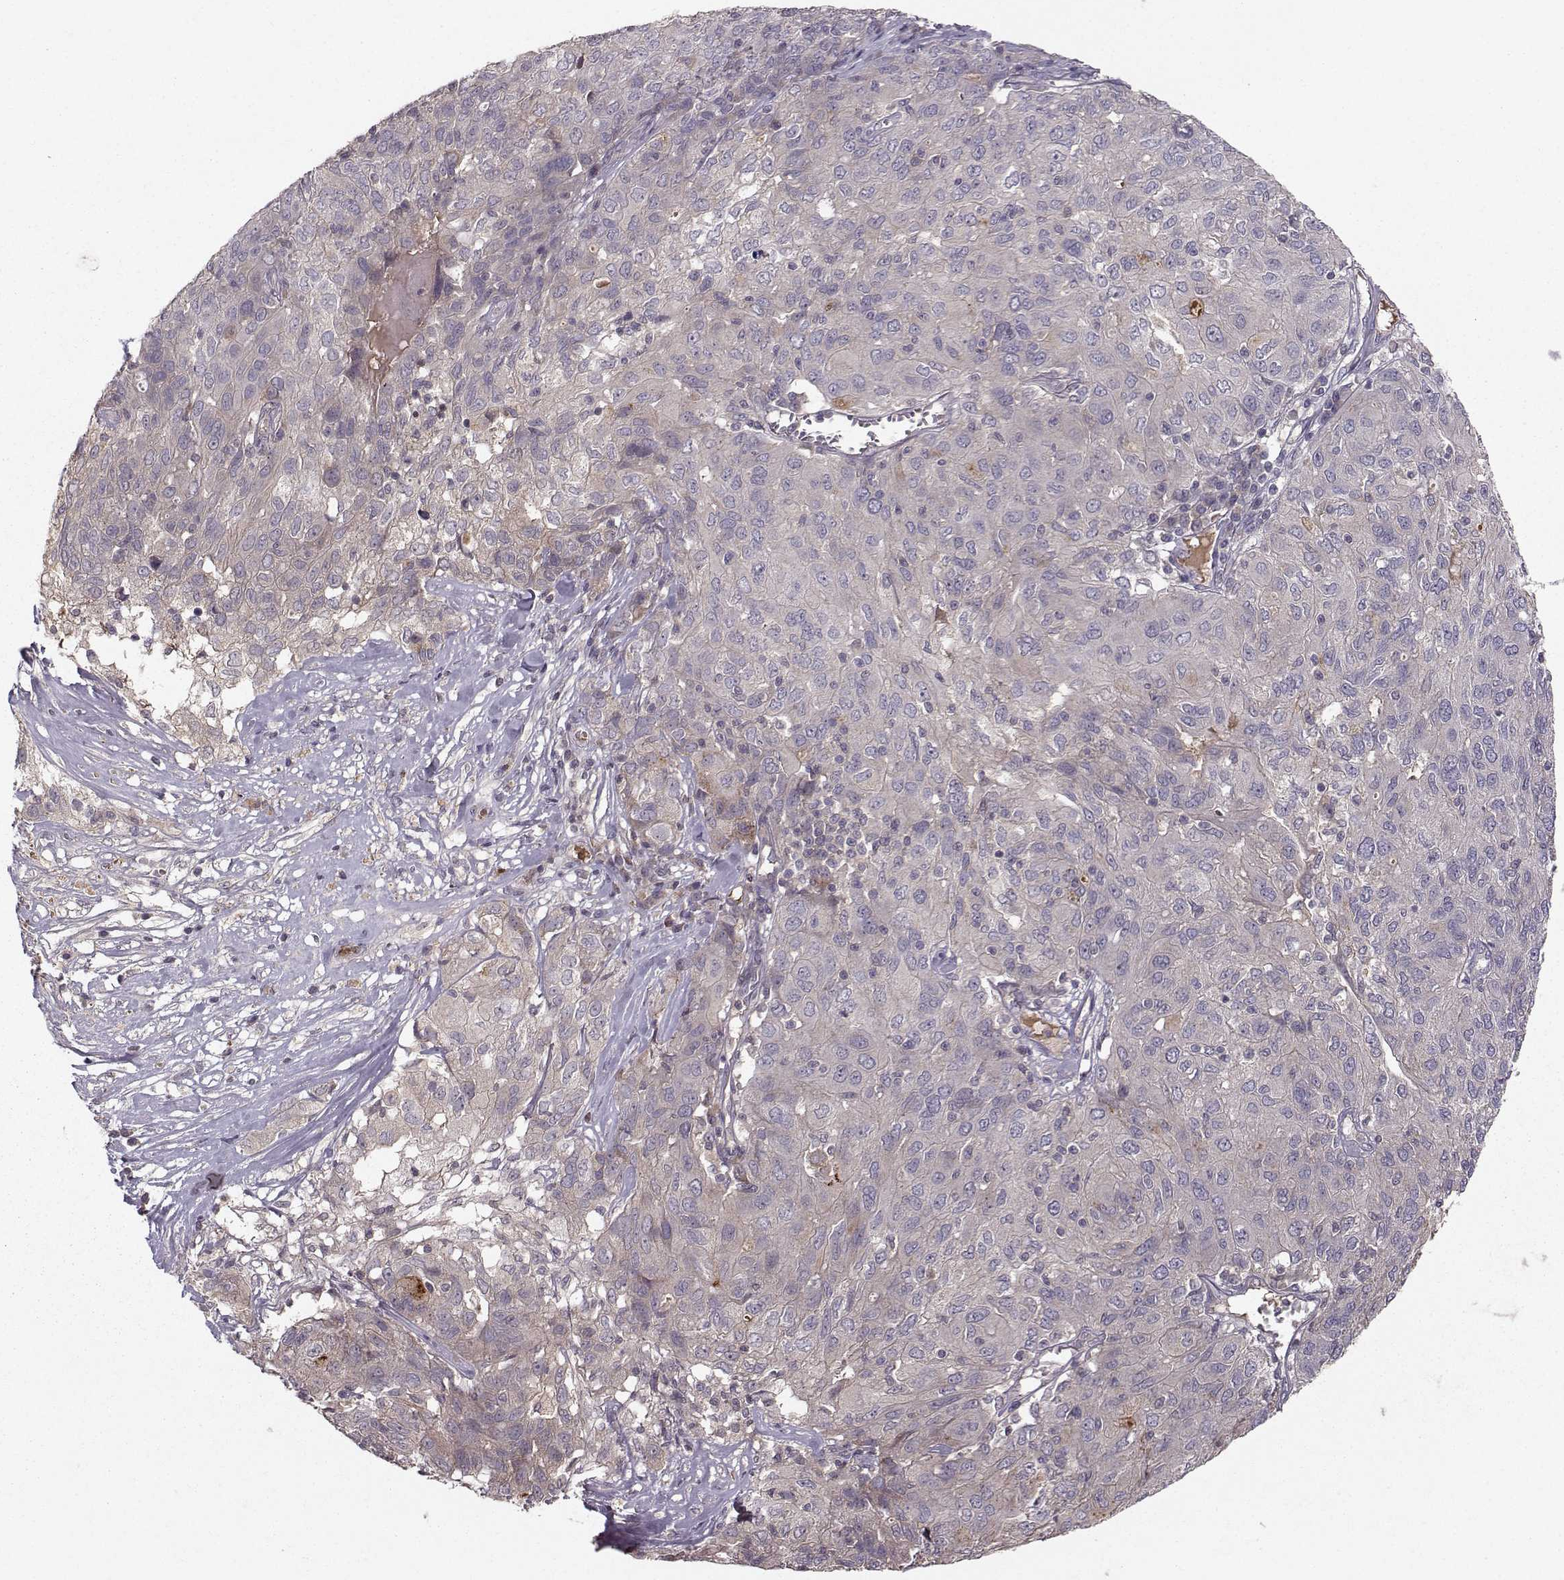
{"staining": {"intensity": "weak", "quantity": "<25%", "location": "cytoplasmic/membranous"}, "tissue": "ovarian cancer", "cell_type": "Tumor cells", "image_type": "cancer", "snomed": [{"axis": "morphology", "description": "Carcinoma, endometroid"}, {"axis": "topography", "description": "Ovary"}], "caption": "There is no significant expression in tumor cells of ovarian endometroid carcinoma. (Stains: DAB immunohistochemistry (IHC) with hematoxylin counter stain, Microscopy: brightfield microscopy at high magnification).", "gene": "WNT6", "patient": {"sex": "female", "age": 50}}